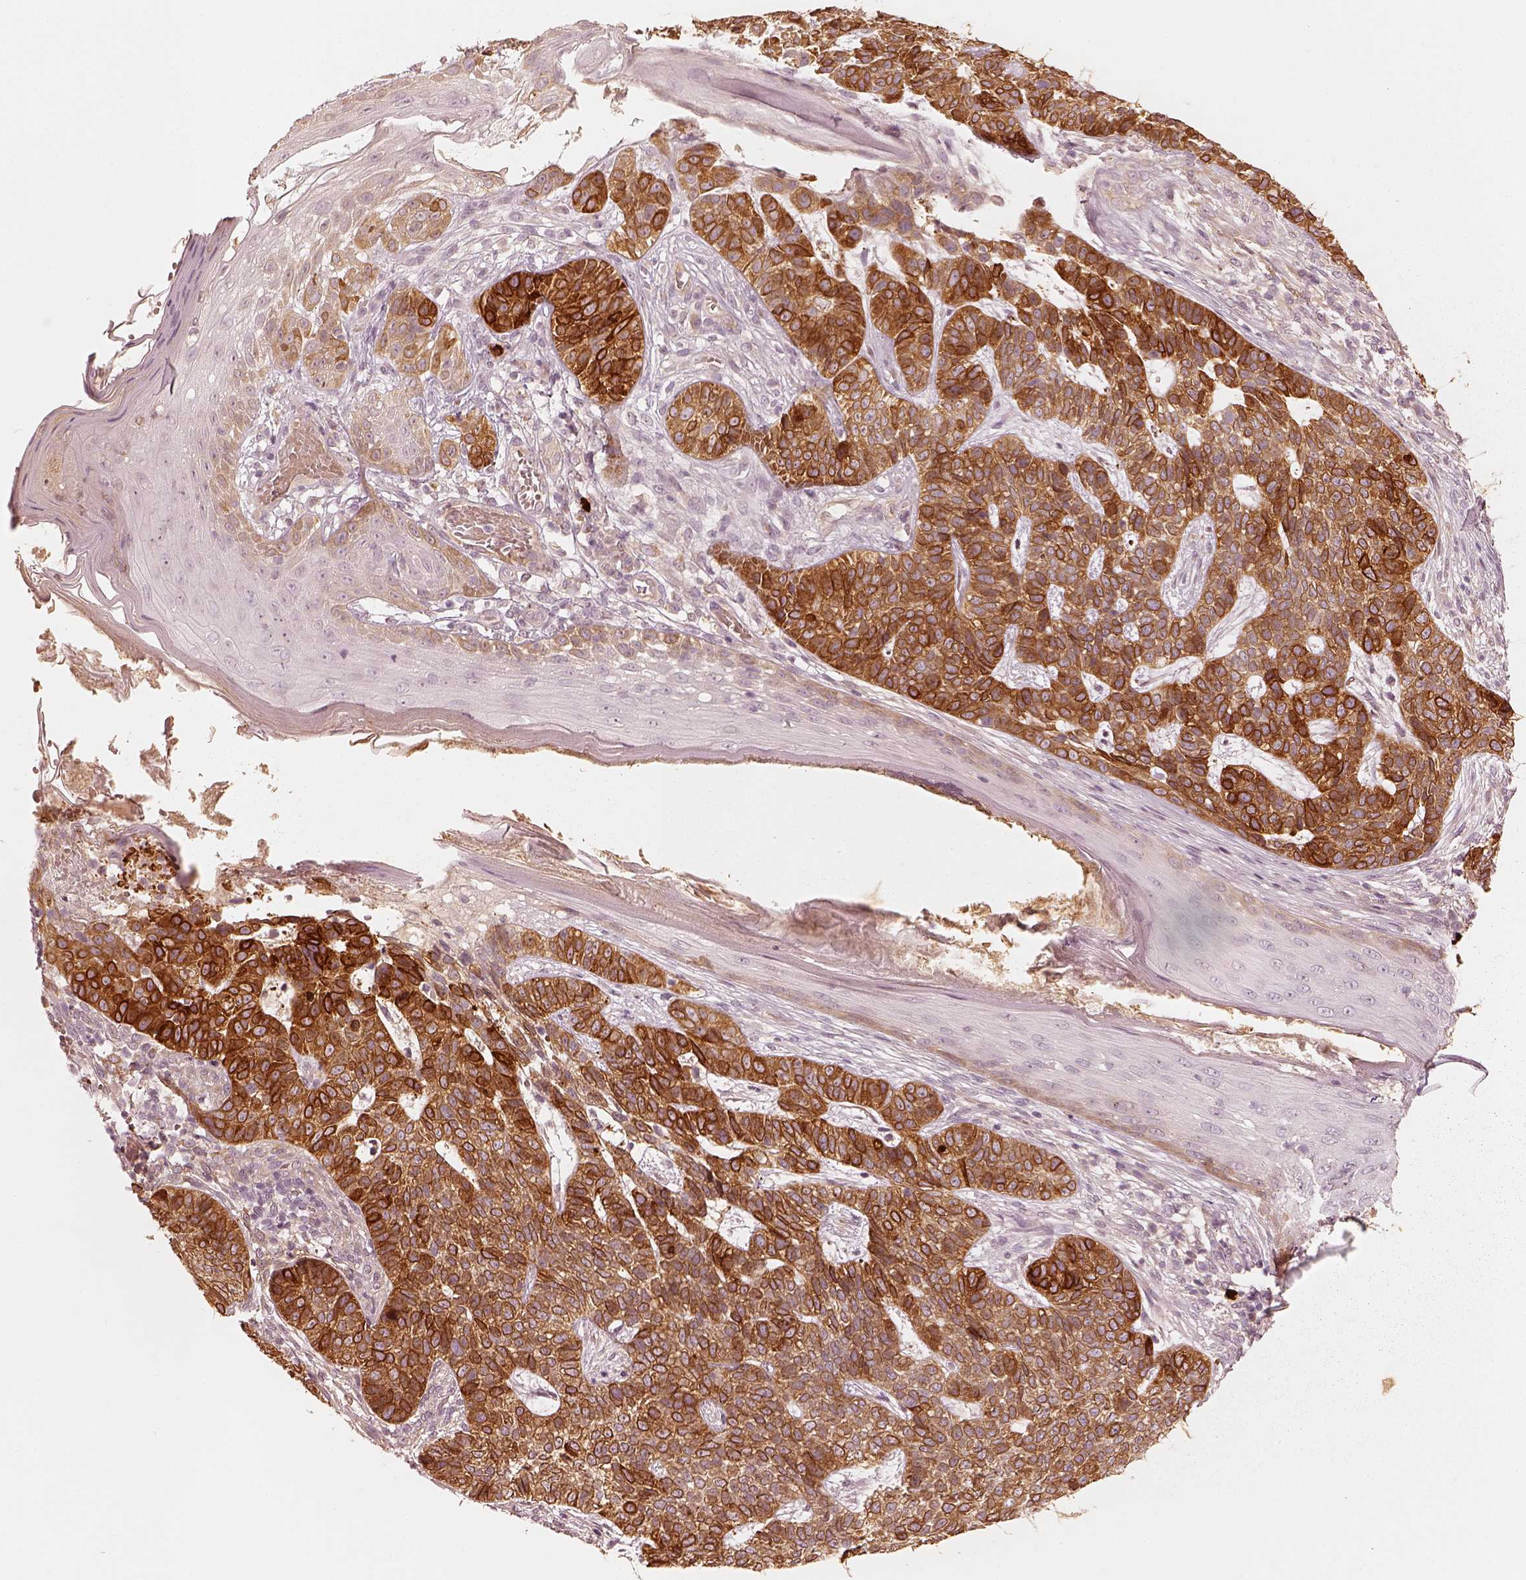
{"staining": {"intensity": "strong", "quantity": ">75%", "location": "cytoplasmic/membranous"}, "tissue": "skin cancer", "cell_type": "Tumor cells", "image_type": "cancer", "snomed": [{"axis": "morphology", "description": "Basal cell carcinoma"}, {"axis": "topography", "description": "Skin"}], "caption": "Immunohistochemical staining of skin cancer (basal cell carcinoma) reveals high levels of strong cytoplasmic/membranous staining in approximately >75% of tumor cells.", "gene": "WLS", "patient": {"sex": "female", "age": 69}}